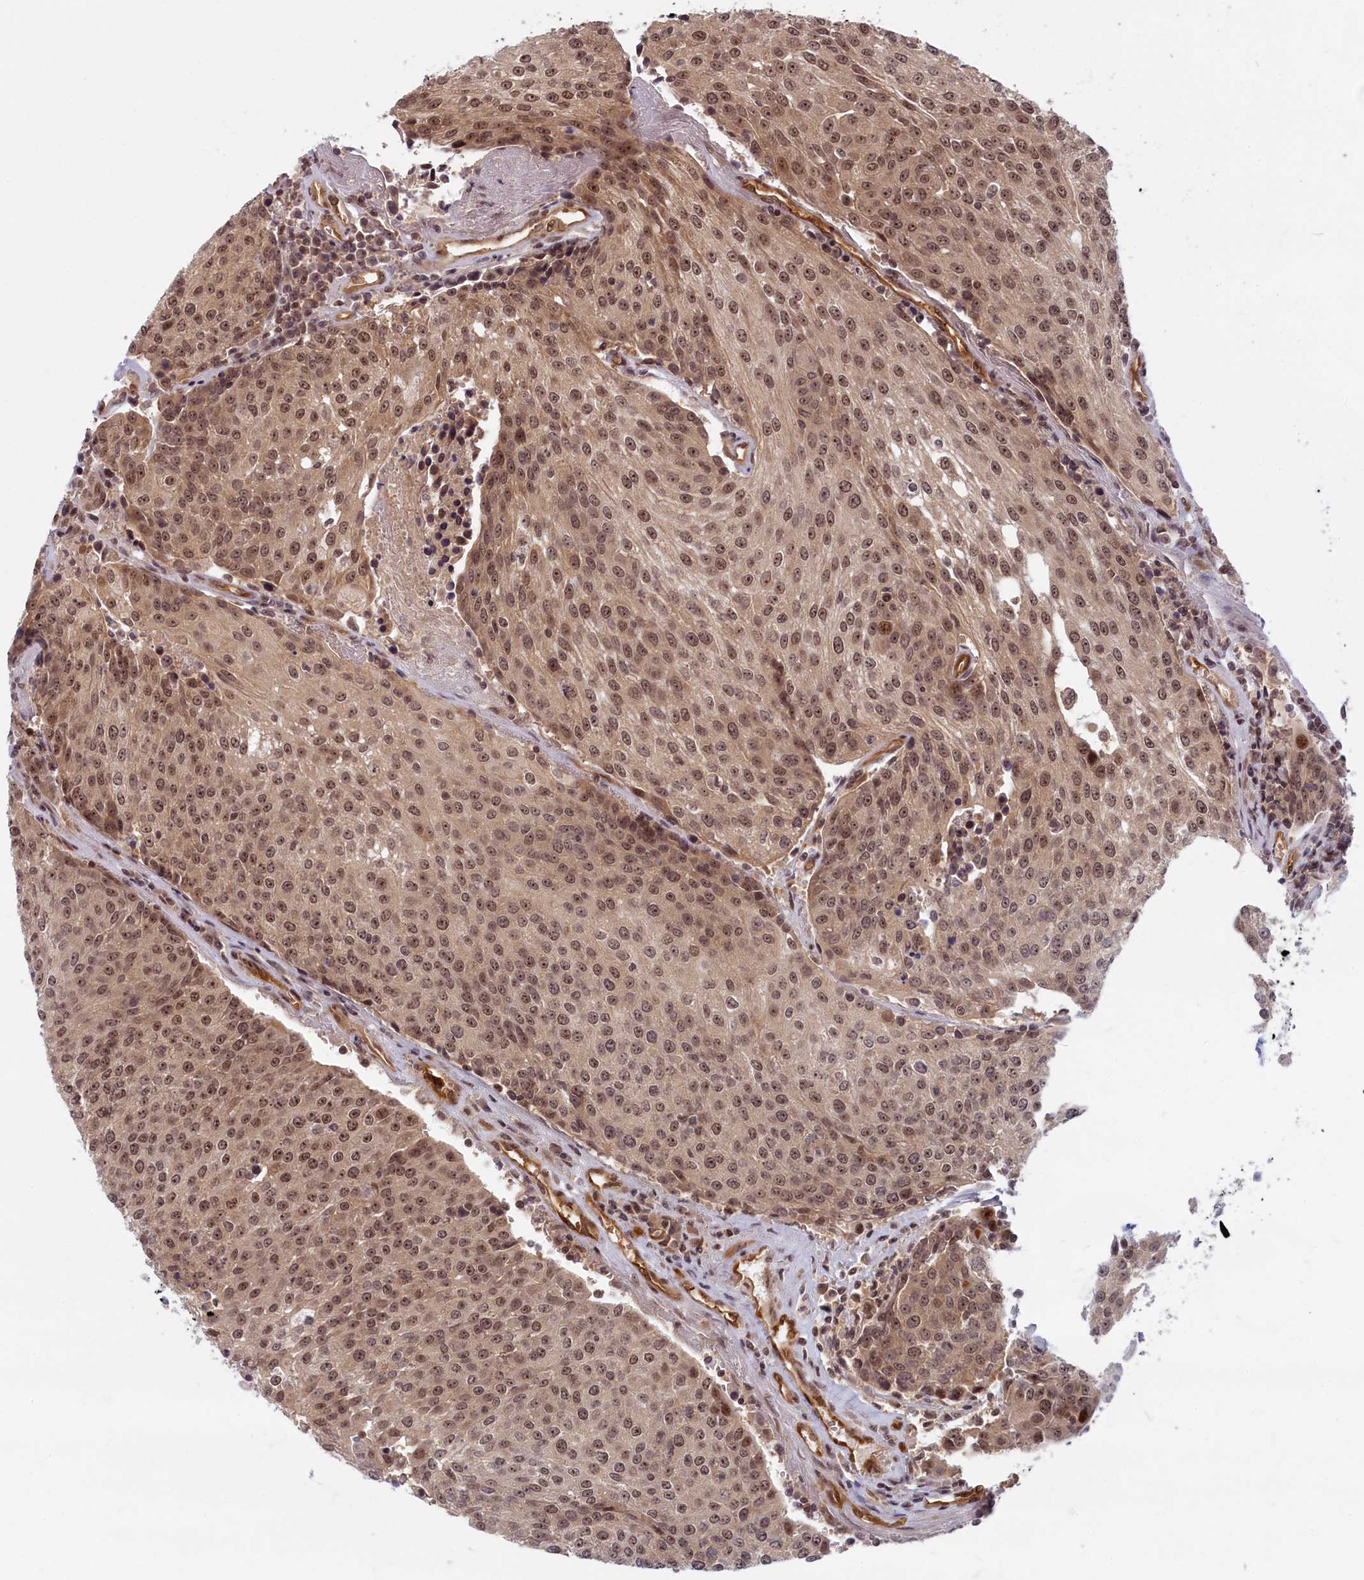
{"staining": {"intensity": "moderate", "quantity": ">75%", "location": "nuclear"}, "tissue": "urothelial cancer", "cell_type": "Tumor cells", "image_type": "cancer", "snomed": [{"axis": "morphology", "description": "Urothelial carcinoma, High grade"}, {"axis": "topography", "description": "Urinary bladder"}], "caption": "Tumor cells exhibit moderate nuclear positivity in approximately >75% of cells in high-grade urothelial carcinoma.", "gene": "SNRK", "patient": {"sex": "female", "age": 85}}